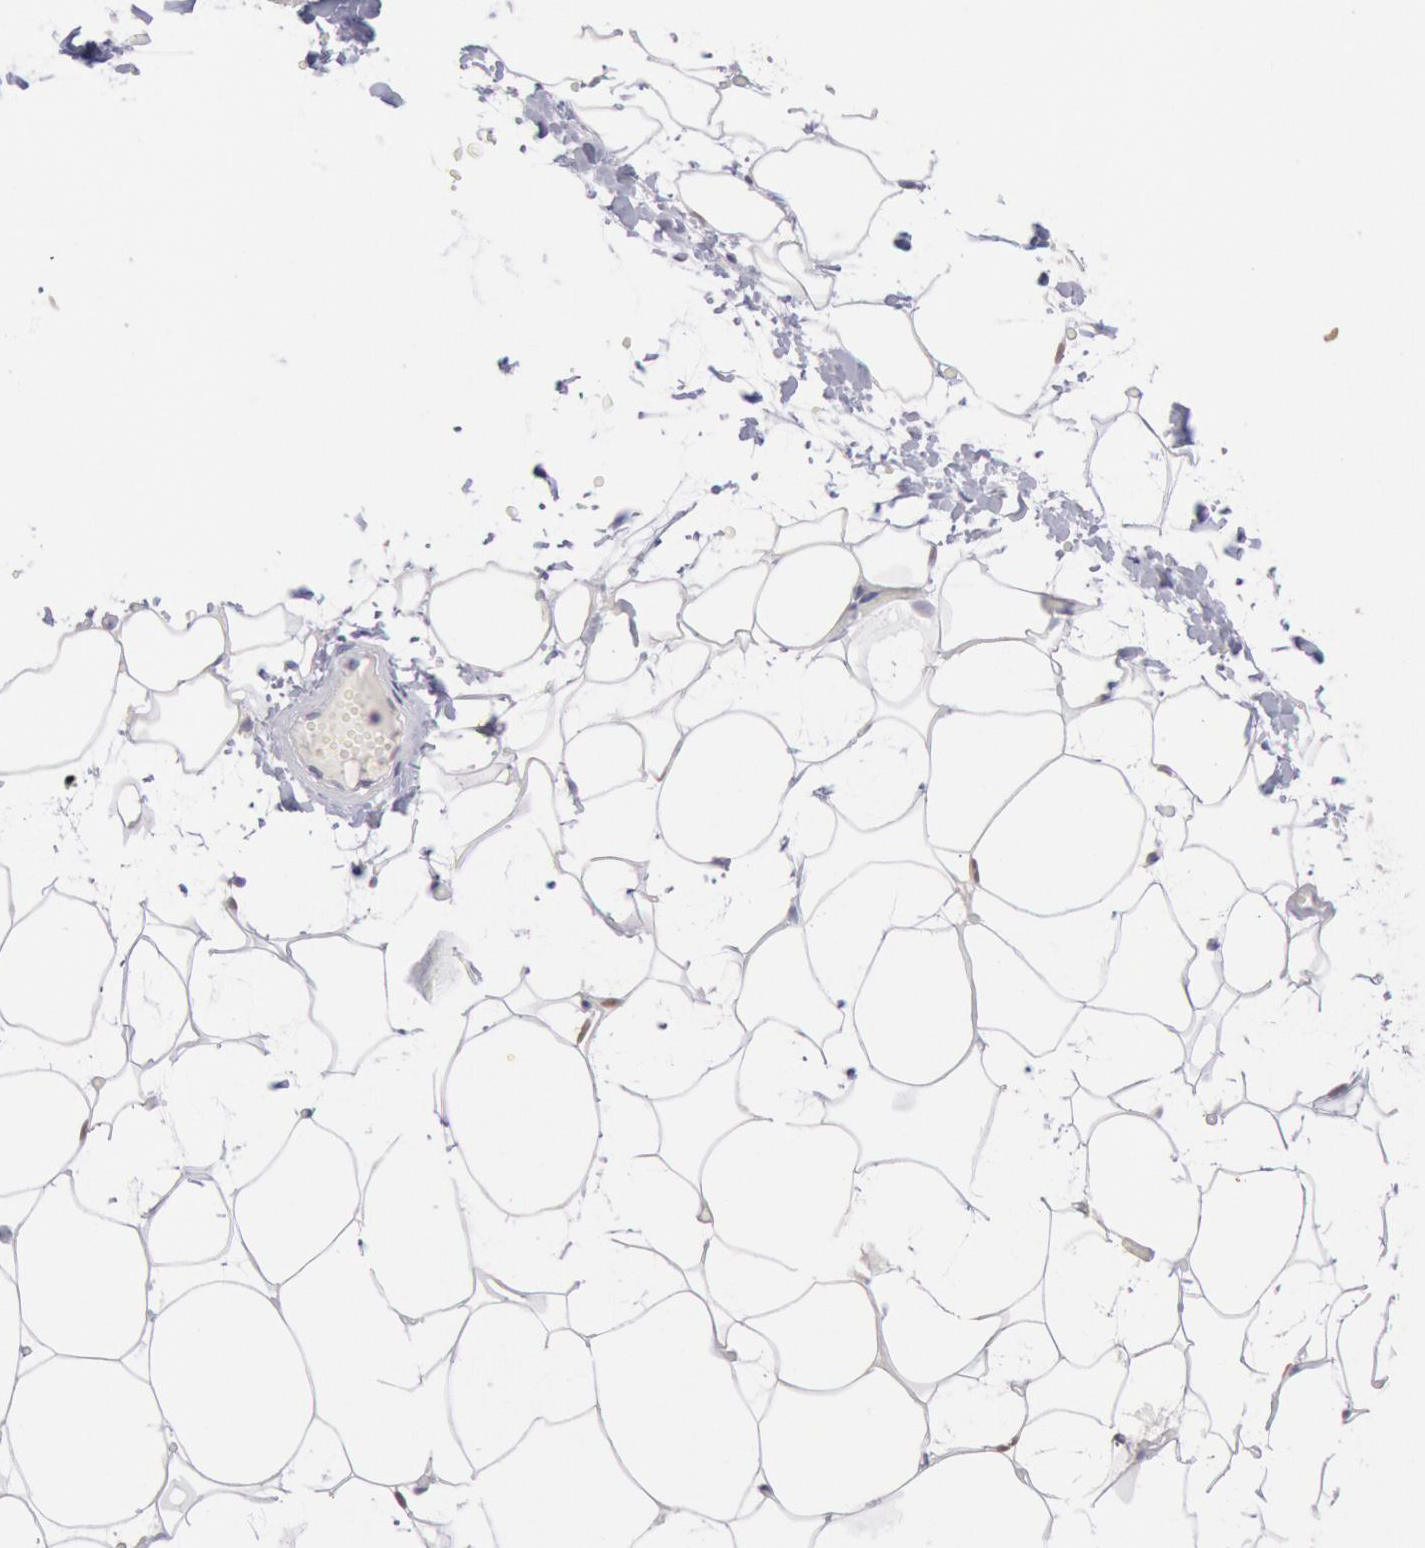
{"staining": {"intensity": "negative", "quantity": "none", "location": "none"}, "tissue": "adipose tissue", "cell_type": "Adipocytes", "image_type": "normal", "snomed": [{"axis": "morphology", "description": "Normal tissue, NOS"}, {"axis": "morphology", "description": "Fibrosis, NOS"}, {"axis": "topography", "description": "Breast"}], "caption": "This is an immunohistochemistry micrograph of benign human adipose tissue. There is no staining in adipocytes.", "gene": "GAL3ST1", "patient": {"sex": "female", "age": 24}}